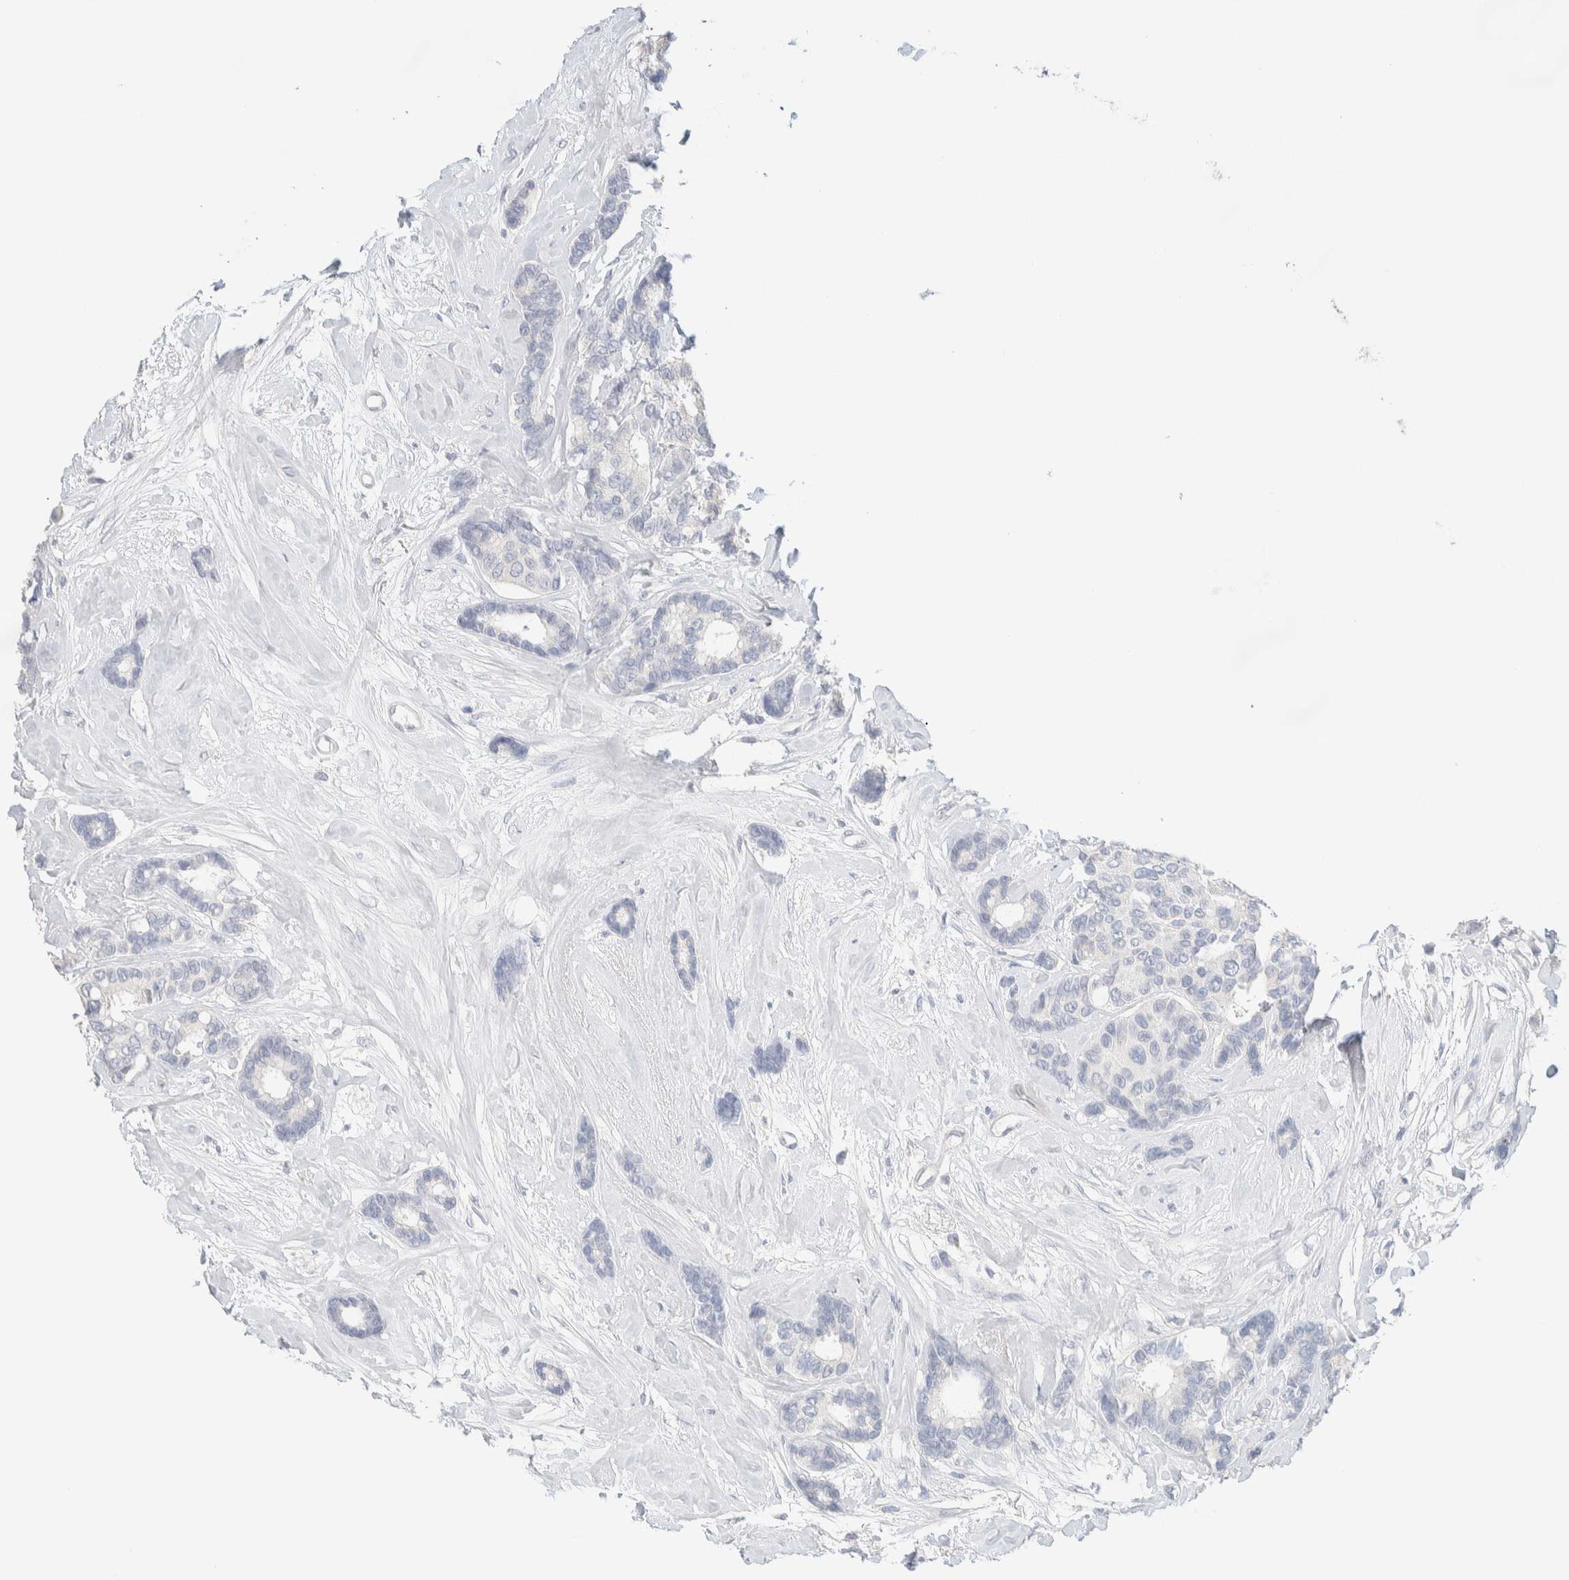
{"staining": {"intensity": "negative", "quantity": "none", "location": "none"}, "tissue": "breast cancer", "cell_type": "Tumor cells", "image_type": "cancer", "snomed": [{"axis": "morphology", "description": "Duct carcinoma"}, {"axis": "topography", "description": "Breast"}], "caption": "Photomicrograph shows no protein positivity in tumor cells of breast cancer (invasive ductal carcinoma) tissue. (DAB immunohistochemistry (IHC), high magnification).", "gene": "RIDA", "patient": {"sex": "female", "age": 87}}